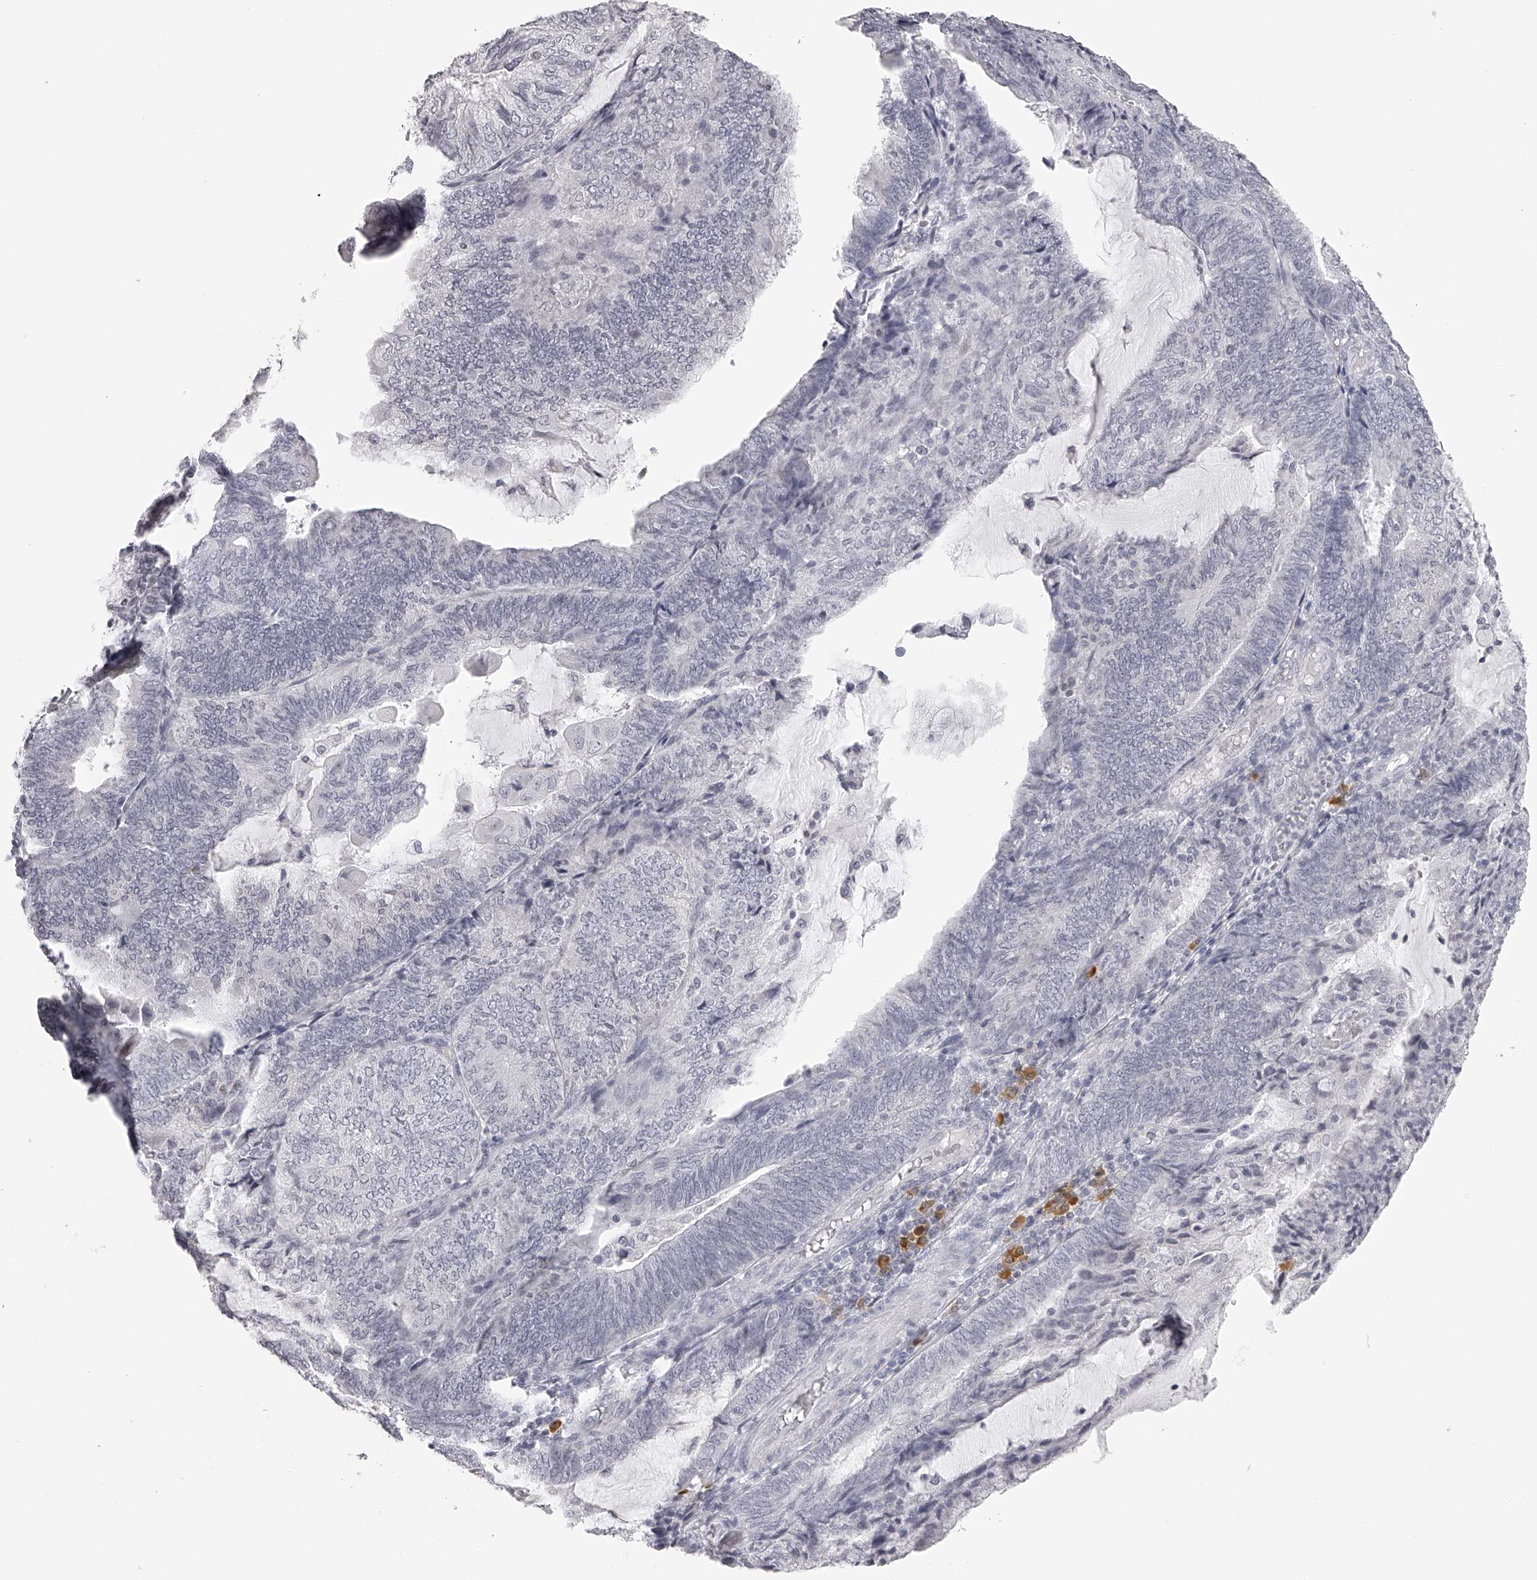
{"staining": {"intensity": "negative", "quantity": "none", "location": "none"}, "tissue": "endometrial cancer", "cell_type": "Tumor cells", "image_type": "cancer", "snomed": [{"axis": "morphology", "description": "Adenocarcinoma, NOS"}, {"axis": "topography", "description": "Endometrium"}], "caption": "Immunohistochemistry micrograph of human endometrial cancer stained for a protein (brown), which exhibits no expression in tumor cells.", "gene": "SEC11C", "patient": {"sex": "female", "age": 81}}